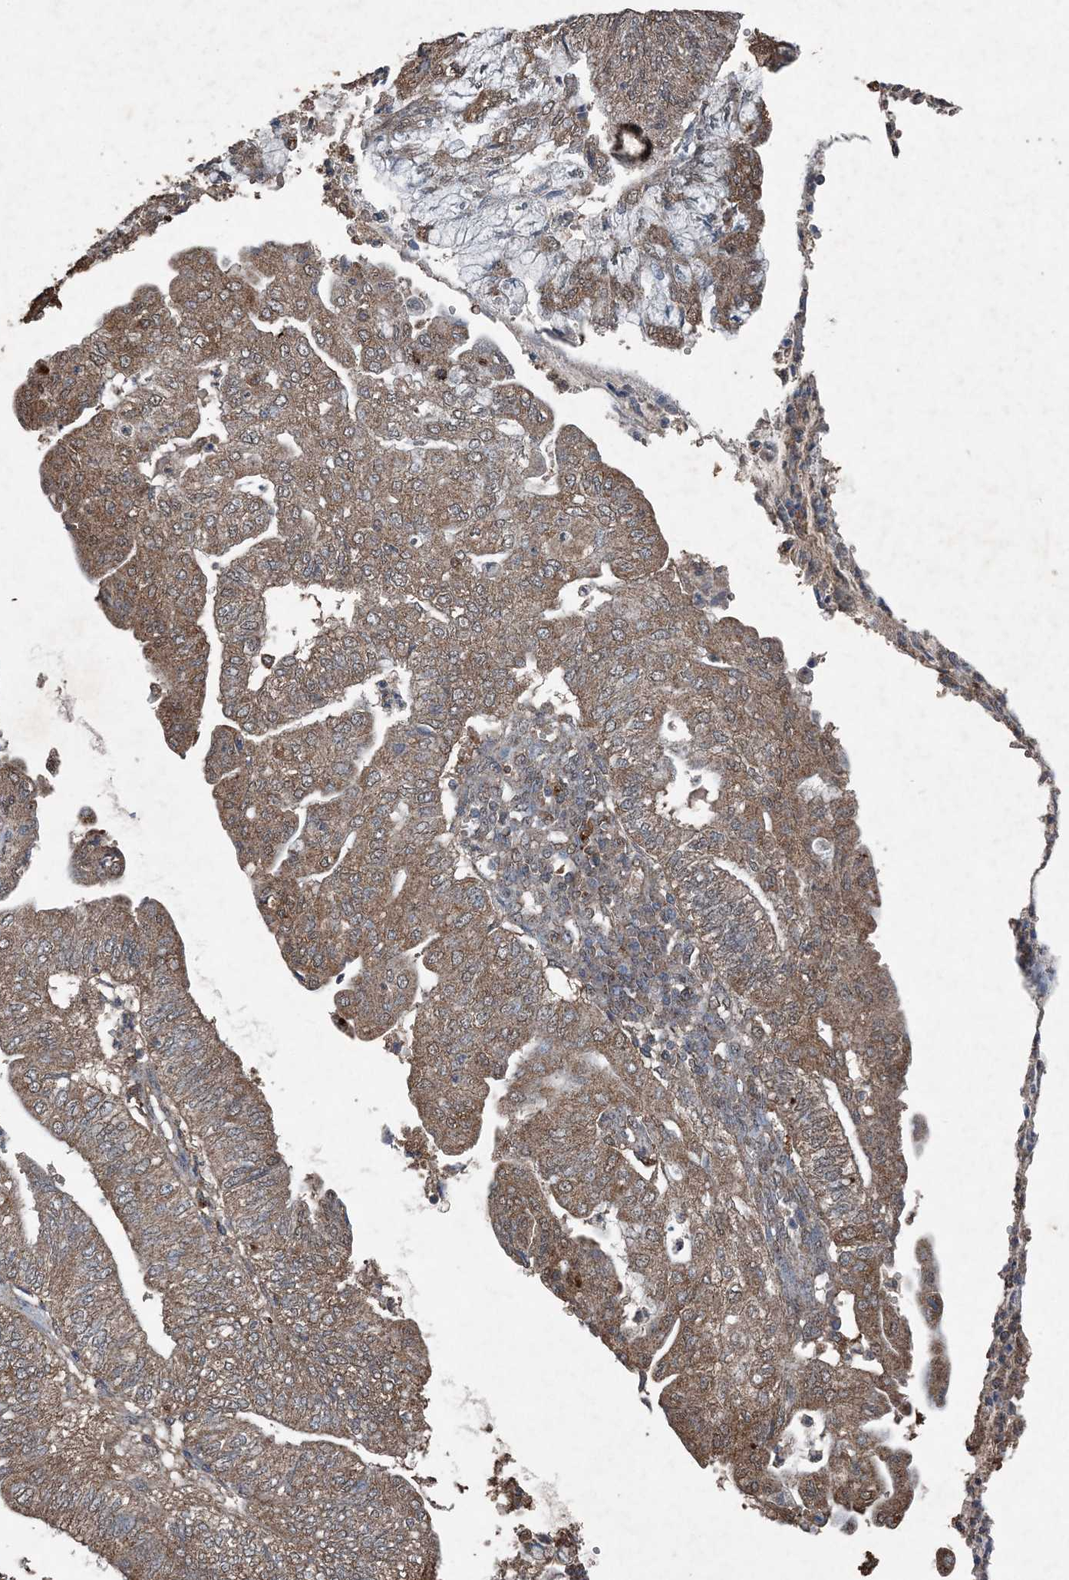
{"staining": {"intensity": "moderate", "quantity": ">75%", "location": "cytoplasmic/membranous"}, "tissue": "endometrial cancer", "cell_type": "Tumor cells", "image_type": "cancer", "snomed": [{"axis": "morphology", "description": "Adenocarcinoma, NOS"}, {"axis": "topography", "description": "Endometrium"}], "caption": "IHC (DAB (3,3'-diaminobenzidine)) staining of human adenocarcinoma (endometrial) demonstrates moderate cytoplasmic/membranous protein positivity in about >75% of tumor cells. The staining is performed using DAB brown chromogen to label protein expression. The nuclei are counter-stained blue using hematoxylin.", "gene": "FCN3", "patient": {"sex": "female", "age": 59}}